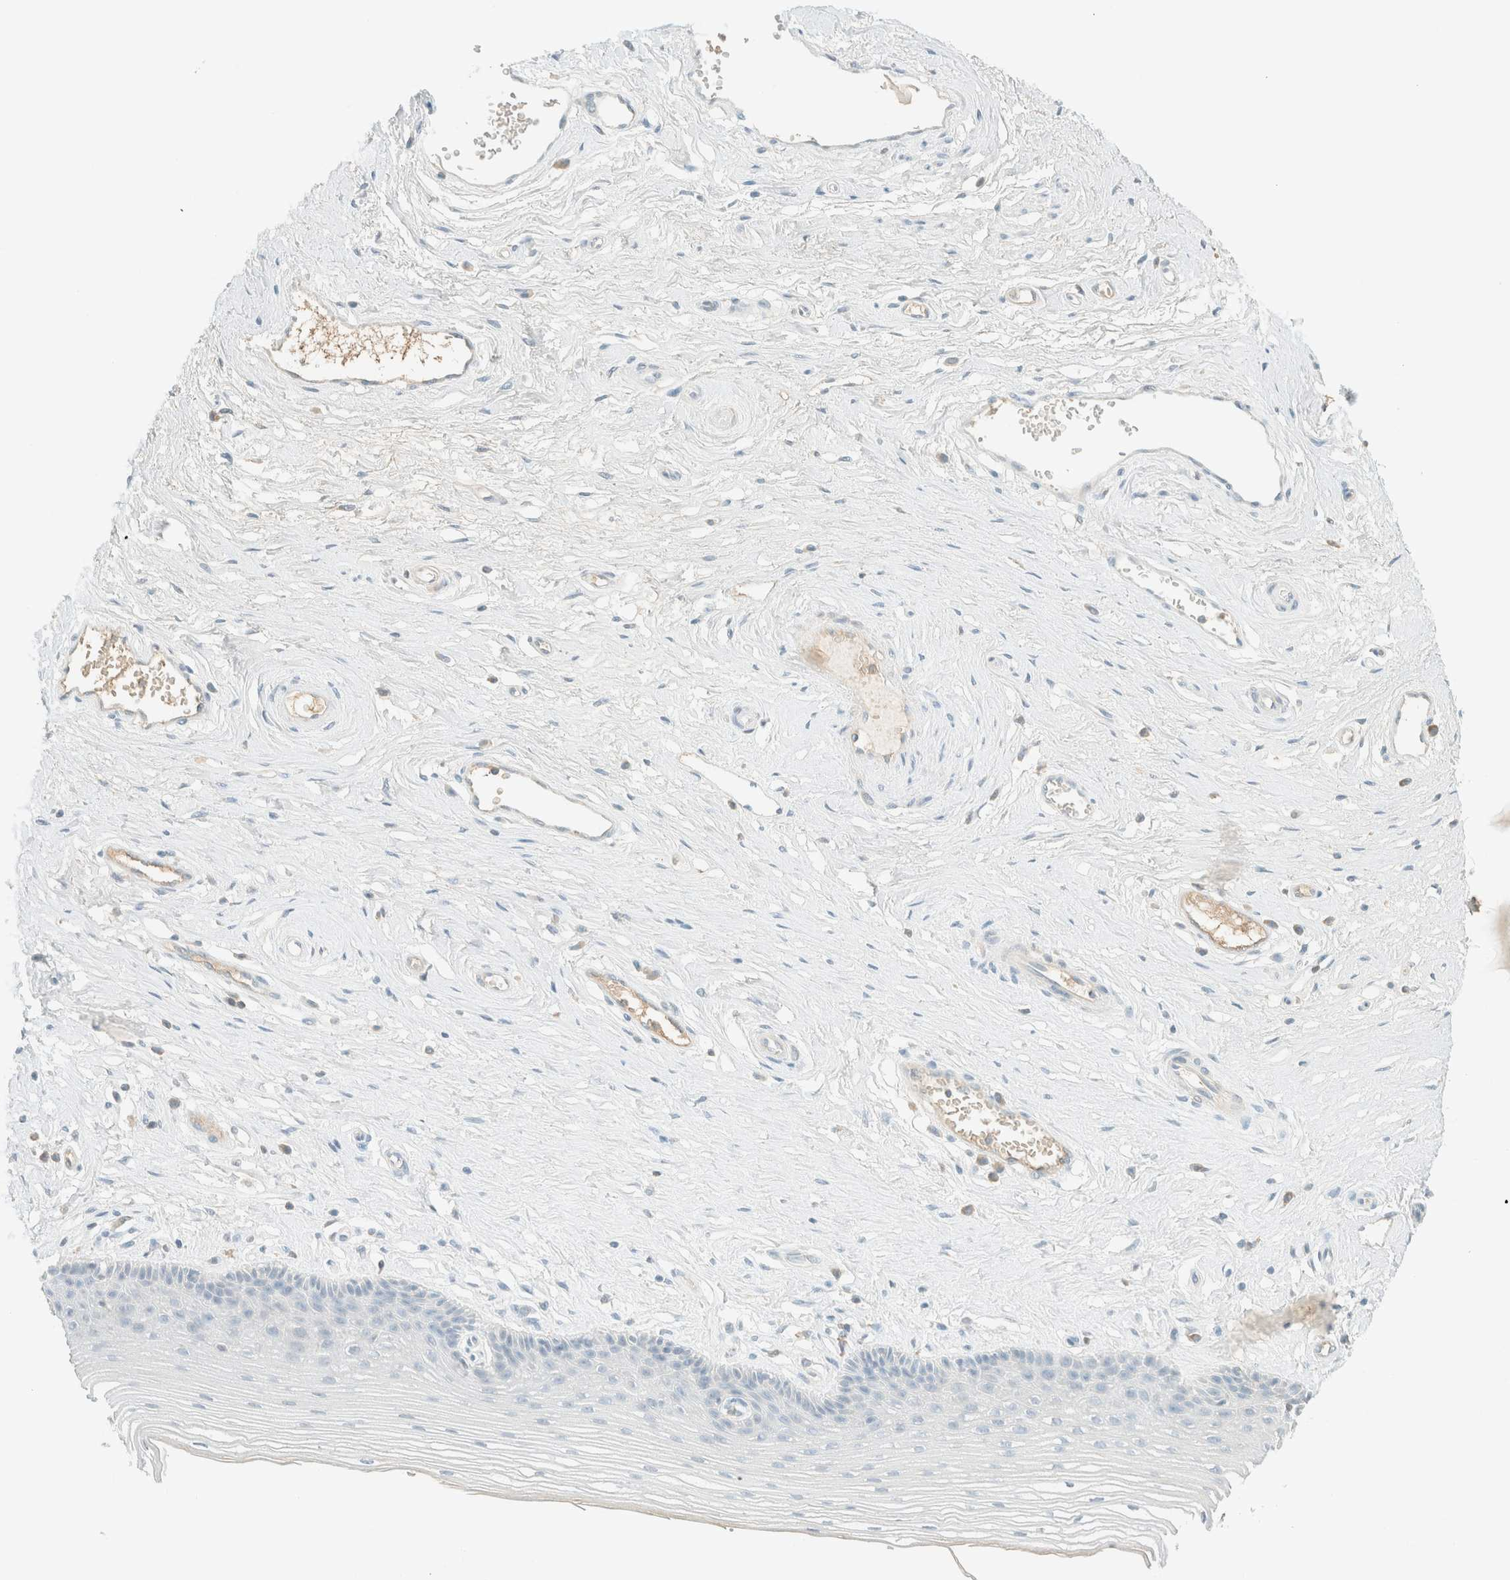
{"staining": {"intensity": "negative", "quantity": "none", "location": "none"}, "tissue": "vagina", "cell_type": "Squamous epithelial cells", "image_type": "normal", "snomed": [{"axis": "morphology", "description": "Normal tissue, NOS"}, {"axis": "topography", "description": "Vagina"}], "caption": "Immunohistochemistry (IHC) micrograph of benign vagina: human vagina stained with DAB exhibits no significant protein positivity in squamous epithelial cells.", "gene": "GPA33", "patient": {"sex": "female", "age": 46}}